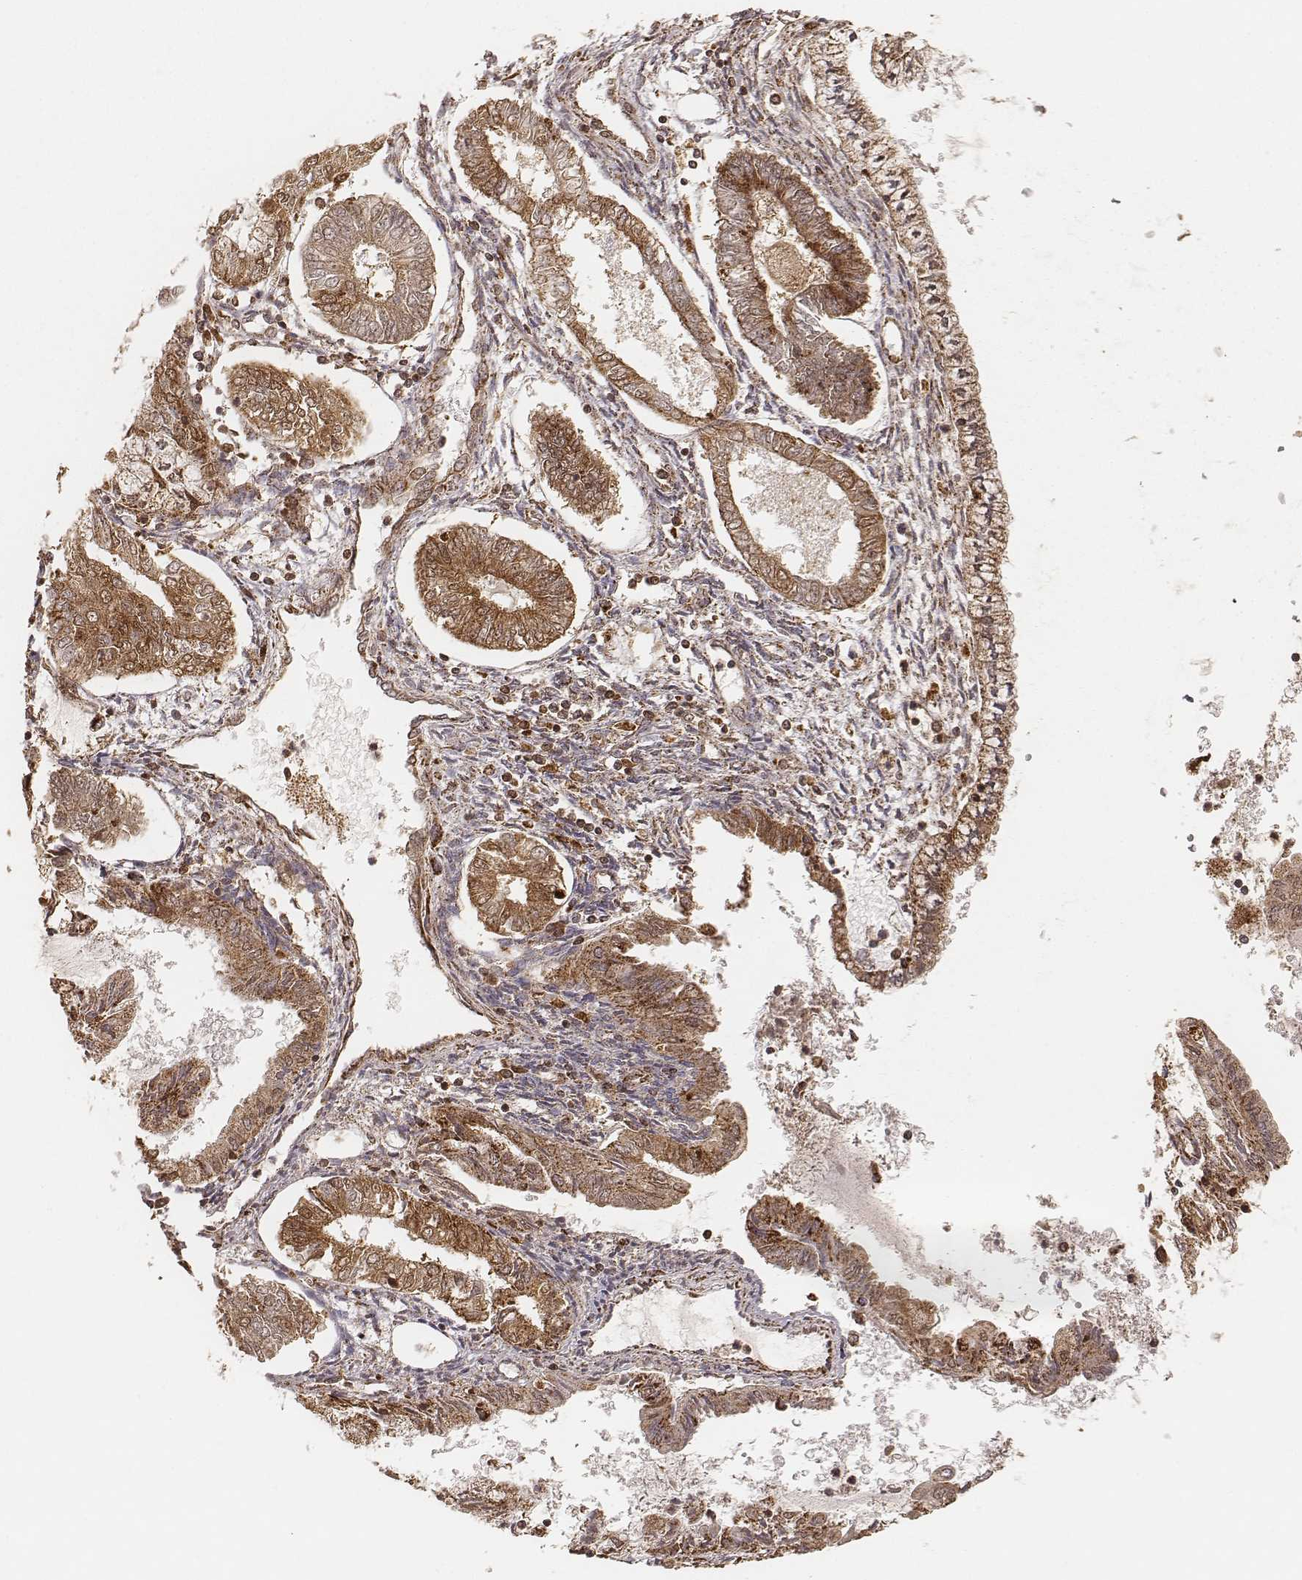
{"staining": {"intensity": "moderate", "quantity": ">75%", "location": "cytoplasmic/membranous"}, "tissue": "endometrial cancer", "cell_type": "Tumor cells", "image_type": "cancer", "snomed": [{"axis": "morphology", "description": "Adenocarcinoma, NOS"}, {"axis": "topography", "description": "Endometrium"}], "caption": "A photomicrograph of human endometrial adenocarcinoma stained for a protein displays moderate cytoplasmic/membranous brown staining in tumor cells.", "gene": "CS", "patient": {"sex": "female", "age": 68}}